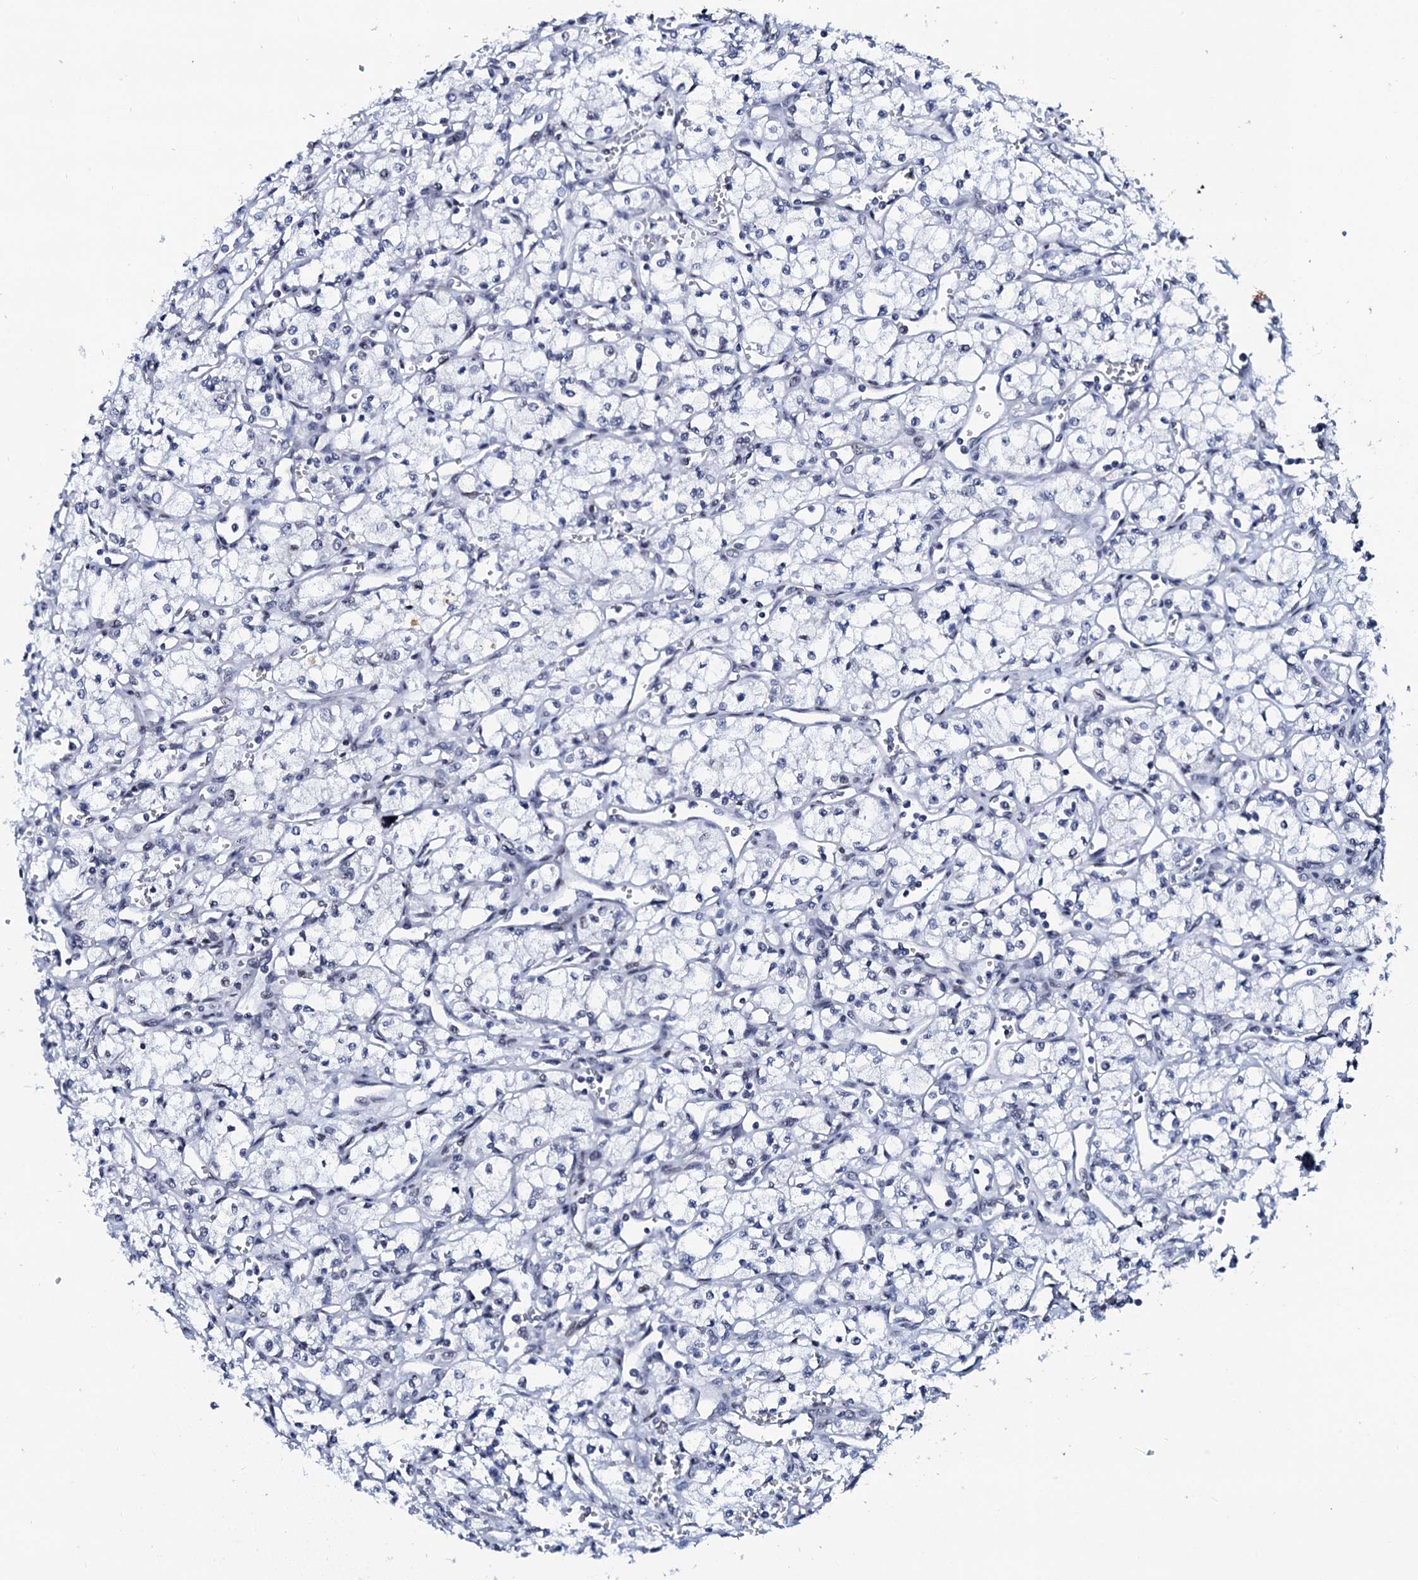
{"staining": {"intensity": "negative", "quantity": "none", "location": "none"}, "tissue": "renal cancer", "cell_type": "Tumor cells", "image_type": "cancer", "snomed": [{"axis": "morphology", "description": "Adenocarcinoma, NOS"}, {"axis": "topography", "description": "Kidney"}], "caption": "The histopathology image exhibits no staining of tumor cells in adenocarcinoma (renal).", "gene": "SPATA19", "patient": {"sex": "male", "age": 59}}